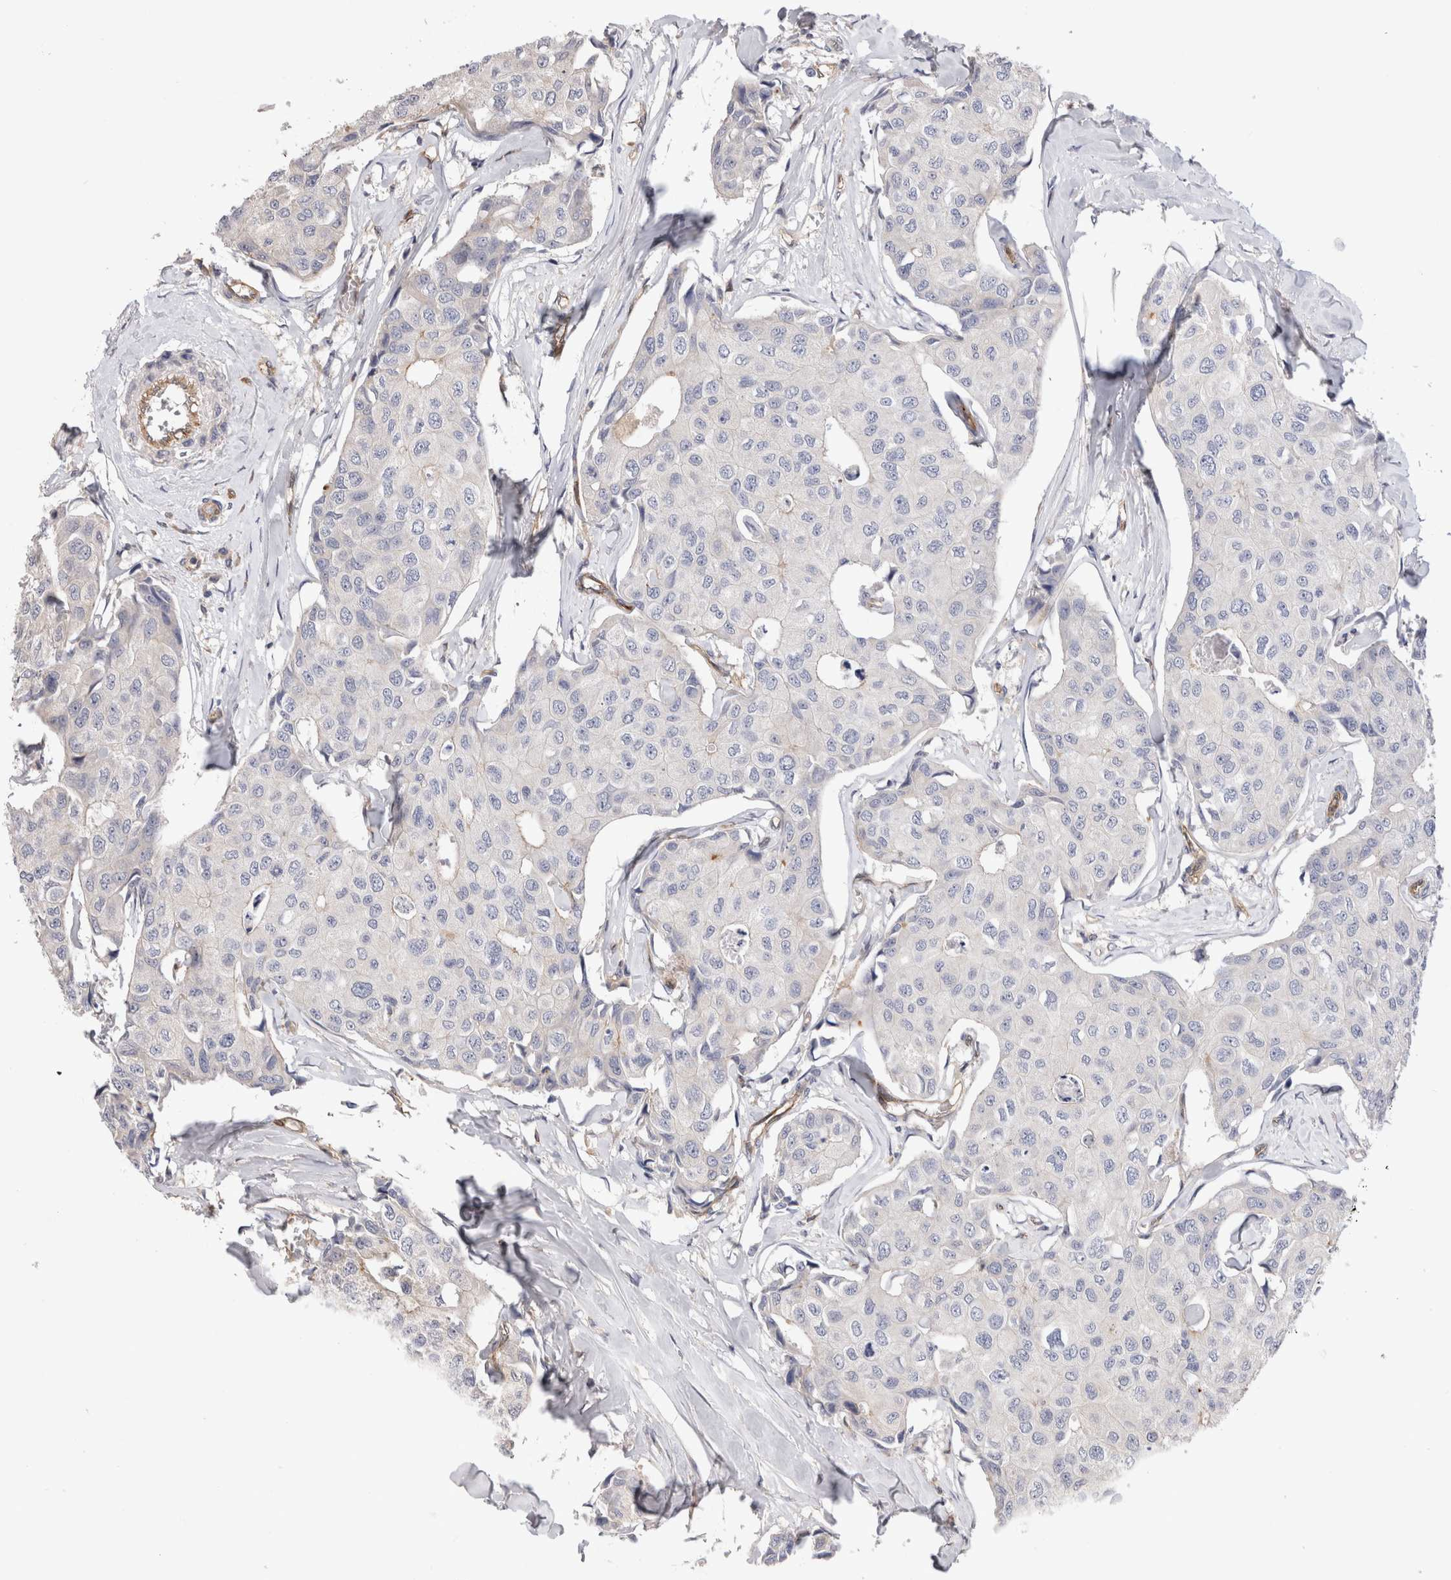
{"staining": {"intensity": "negative", "quantity": "none", "location": "none"}, "tissue": "breast cancer", "cell_type": "Tumor cells", "image_type": "cancer", "snomed": [{"axis": "morphology", "description": "Duct carcinoma"}, {"axis": "topography", "description": "Breast"}], "caption": "The histopathology image exhibits no significant positivity in tumor cells of breast cancer (infiltrating ductal carcinoma). (IHC, brightfield microscopy, high magnification).", "gene": "BNIP2", "patient": {"sex": "female", "age": 80}}